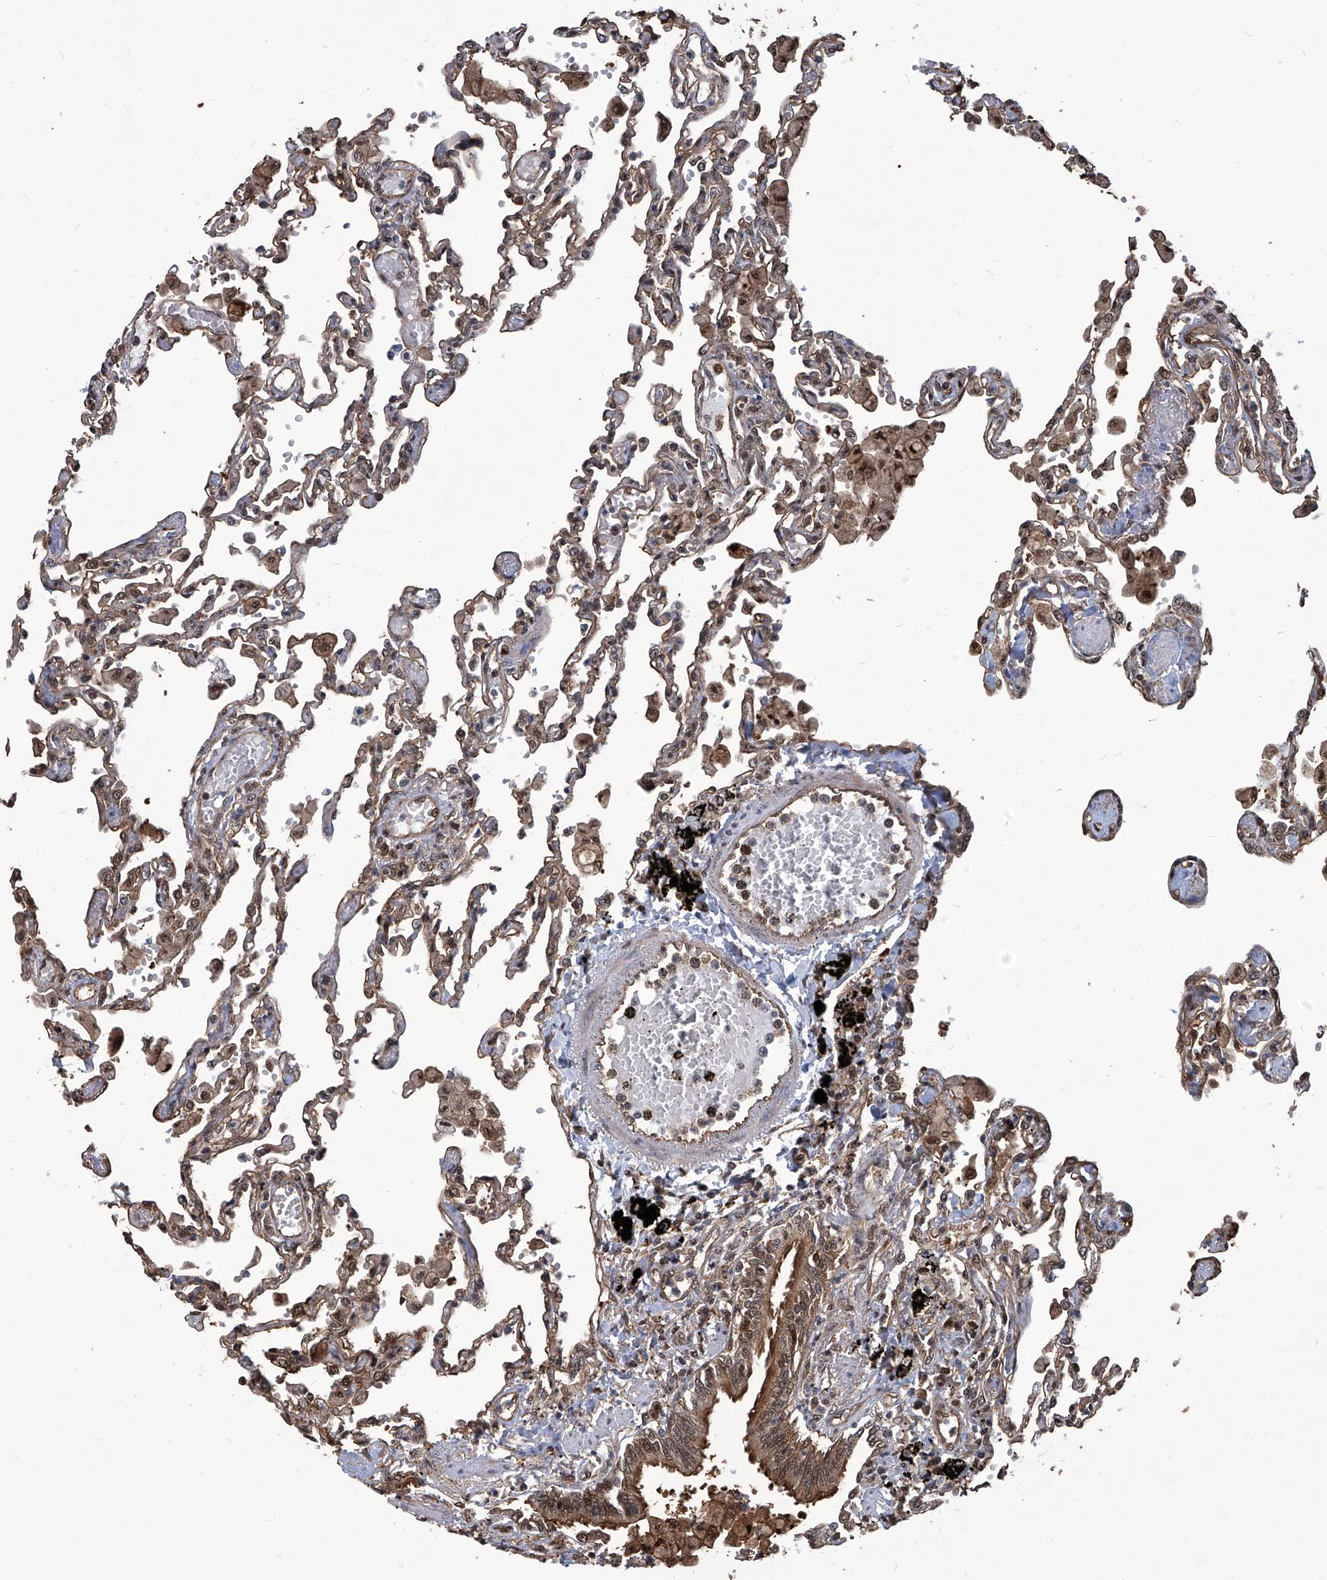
{"staining": {"intensity": "weak", "quantity": "25%-75%", "location": "cytoplasmic/membranous,nuclear"}, "tissue": "lung", "cell_type": "Alveolar cells", "image_type": "normal", "snomed": [{"axis": "morphology", "description": "Normal tissue, NOS"}, {"axis": "topography", "description": "Bronchus"}, {"axis": "topography", "description": "Lung"}], "caption": "Weak cytoplasmic/membranous,nuclear expression for a protein is appreciated in approximately 25%-75% of alveolar cells of benign lung using immunohistochemistry.", "gene": "PSMB1", "patient": {"sex": "female", "age": 49}}